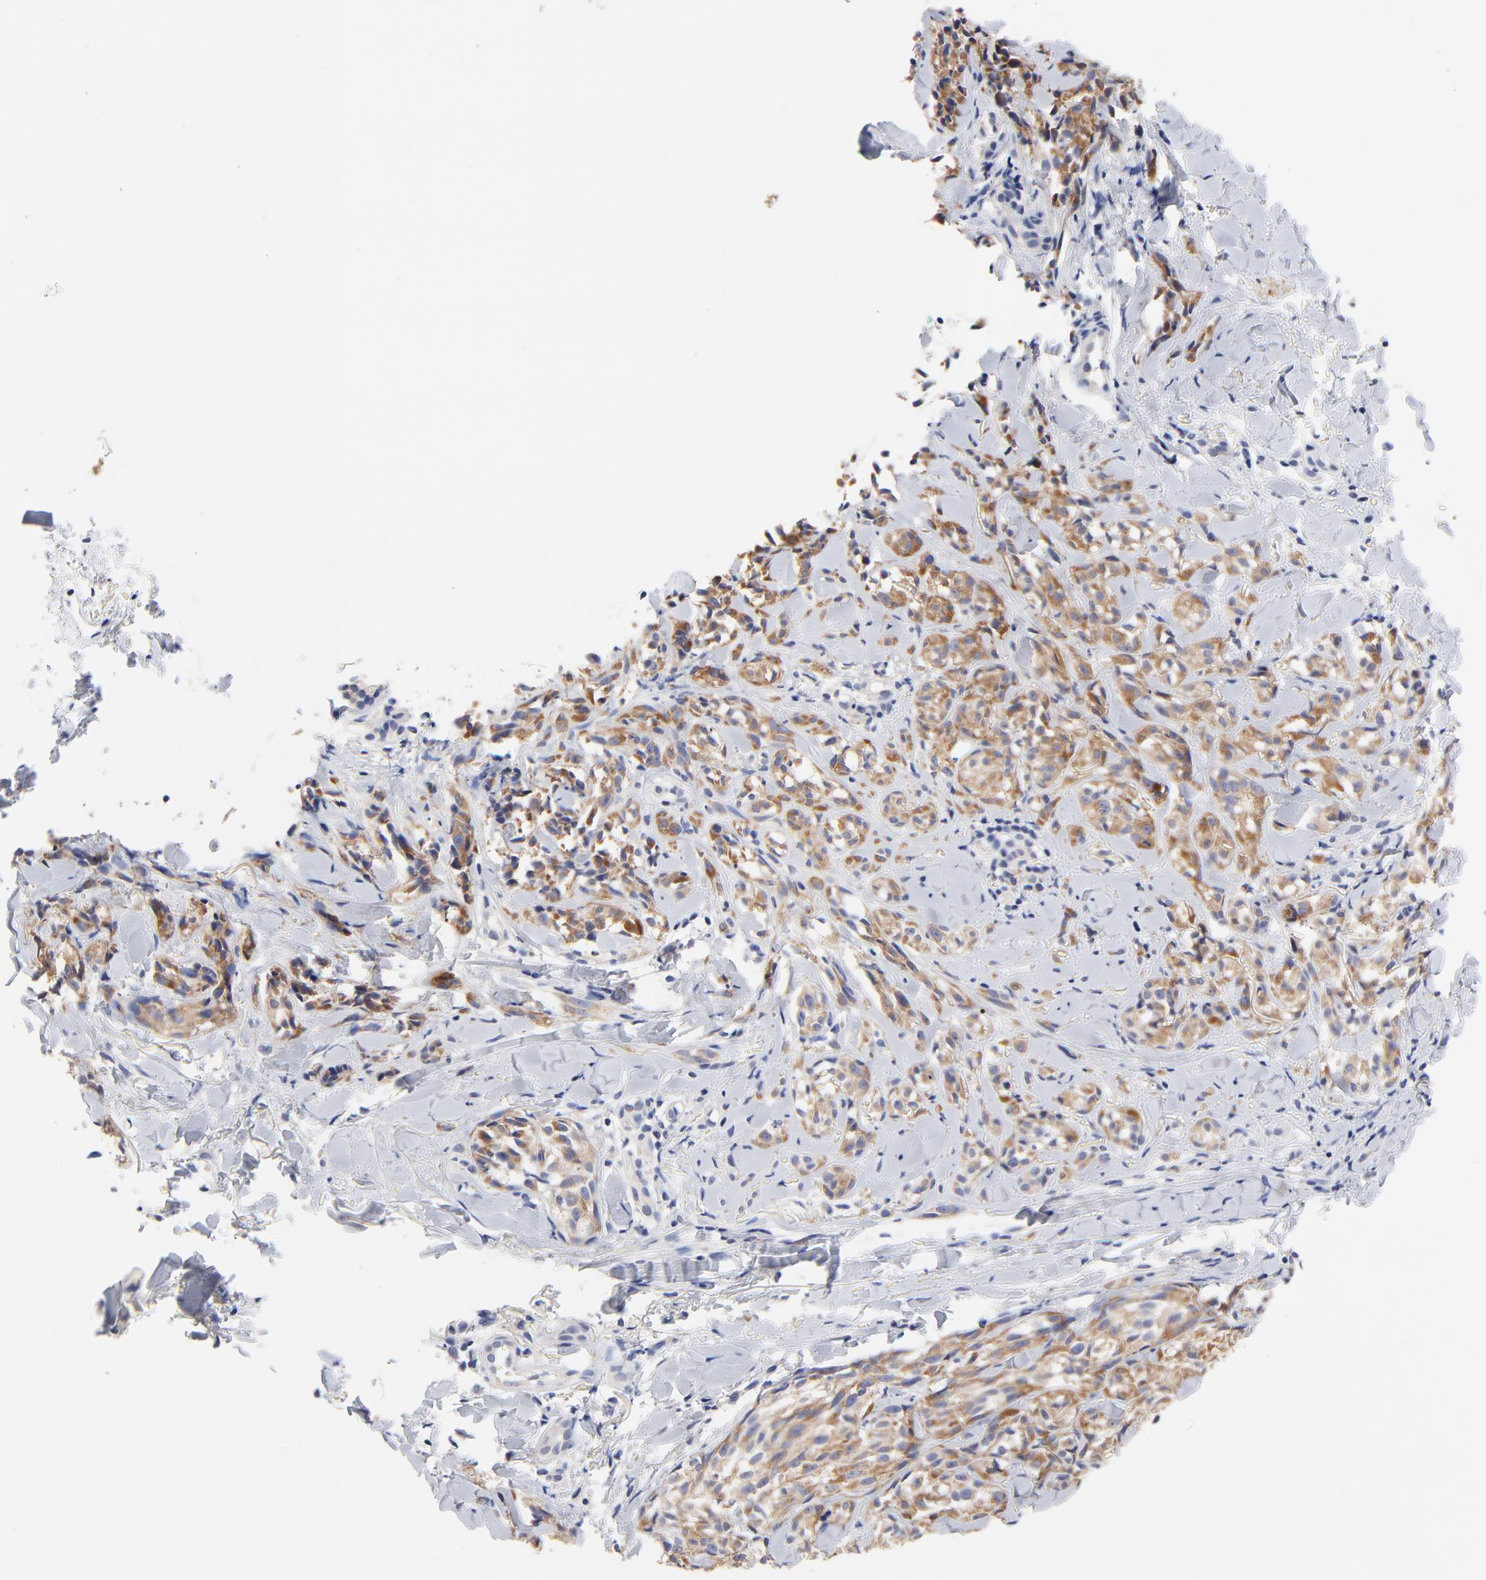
{"staining": {"intensity": "moderate", "quantity": "25%-75%", "location": "cytoplasmic/membranous"}, "tissue": "melanoma", "cell_type": "Tumor cells", "image_type": "cancer", "snomed": [{"axis": "morphology", "description": "Malignant melanoma, Metastatic site"}, {"axis": "topography", "description": "Skin"}], "caption": "Protein staining shows moderate cytoplasmic/membranous positivity in approximately 25%-75% of tumor cells in melanoma.", "gene": "TWNK", "patient": {"sex": "female", "age": 66}}